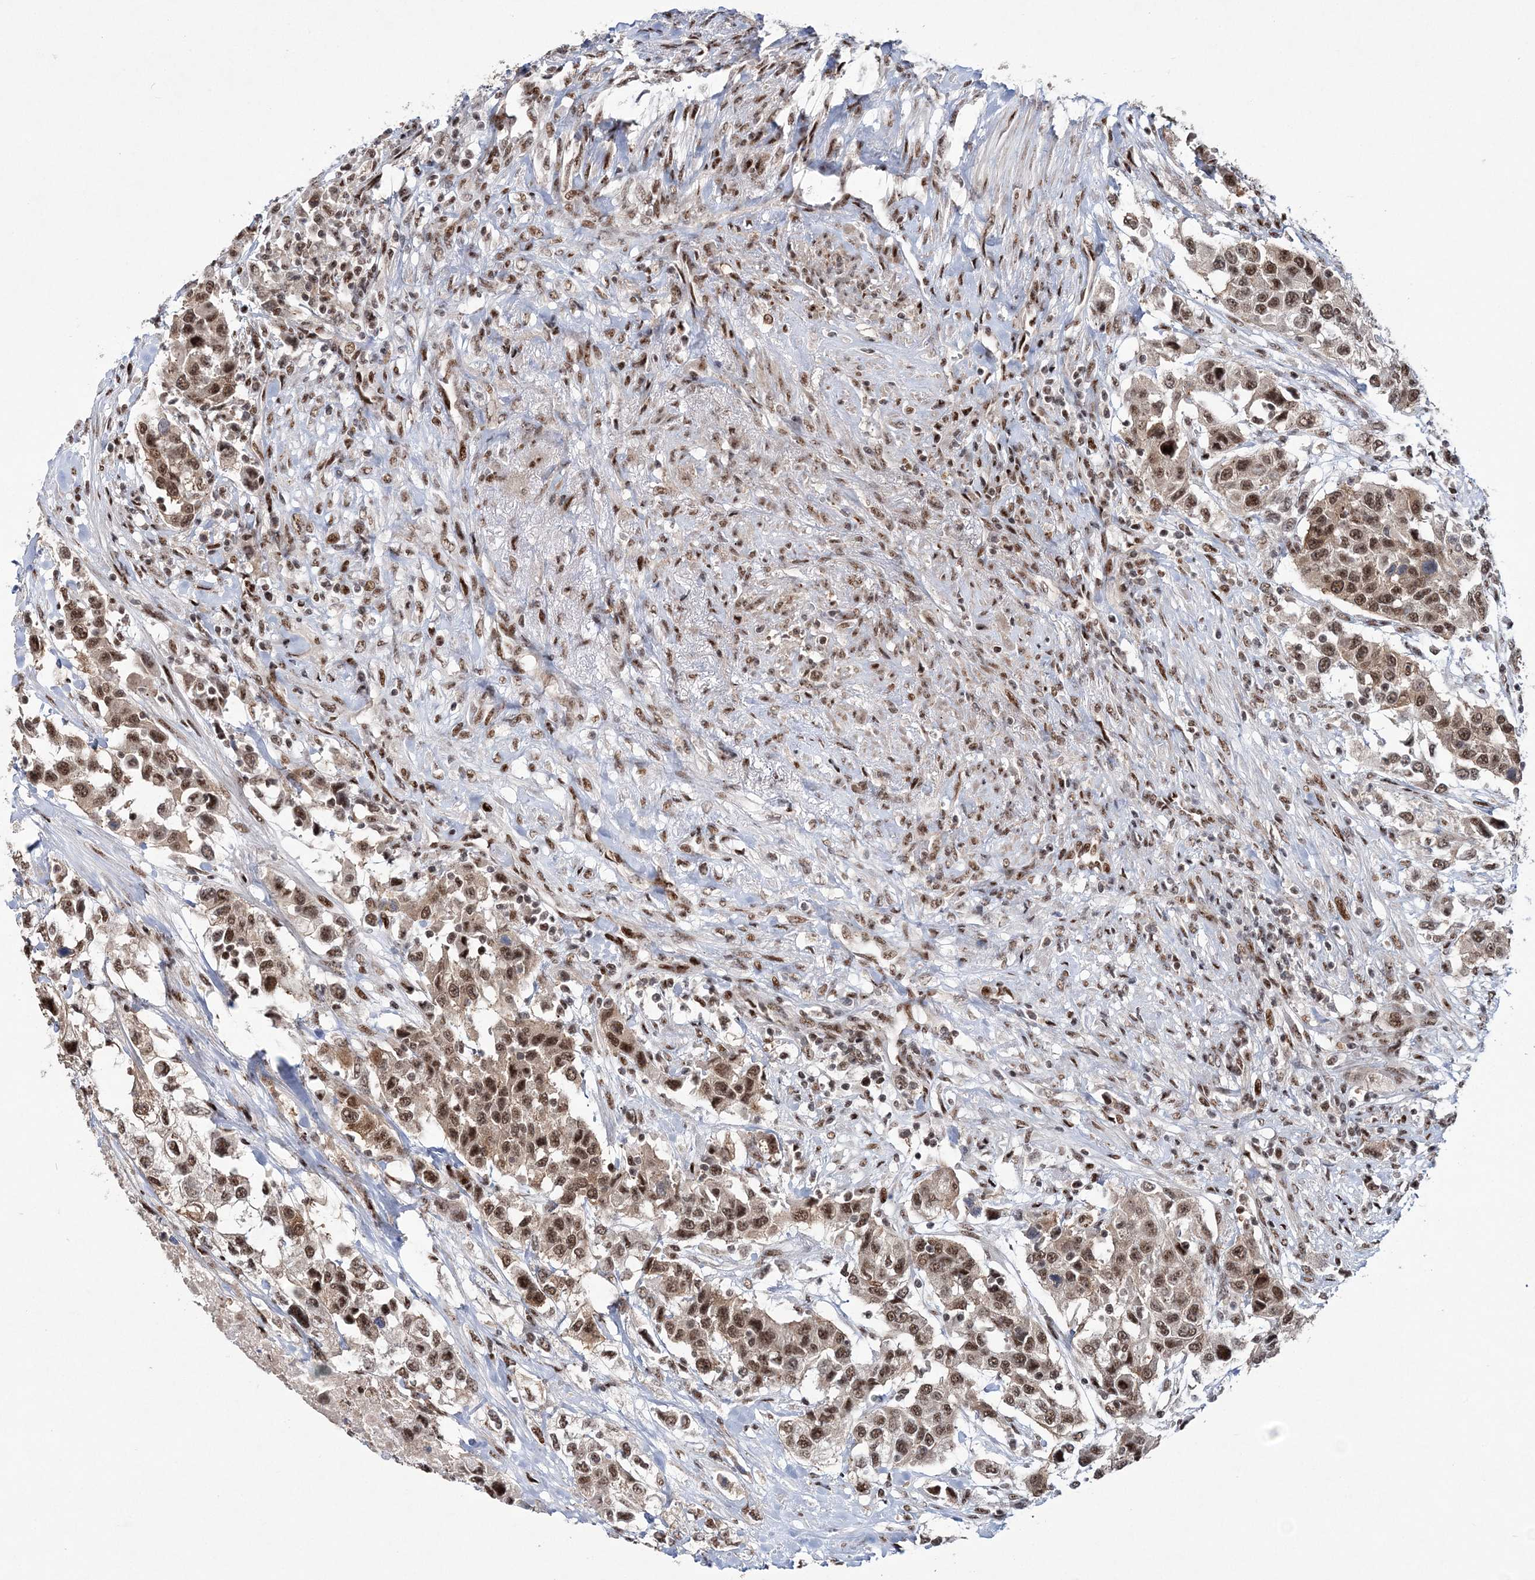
{"staining": {"intensity": "moderate", "quantity": ">75%", "location": "nuclear"}, "tissue": "urothelial cancer", "cell_type": "Tumor cells", "image_type": "cancer", "snomed": [{"axis": "morphology", "description": "Urothelial carcinoma, High grade"}, {"axis": "topography", "description": "Urinary bladder"}], "caption": "Protein staining shows moderate nuclear positivity in about >75% of tumor cells in urothelial cancer. (IHC, brightfield microscopy, high magnification).", "gene": "TATDN2", "patient": {"sex": "female", "age": 80}}